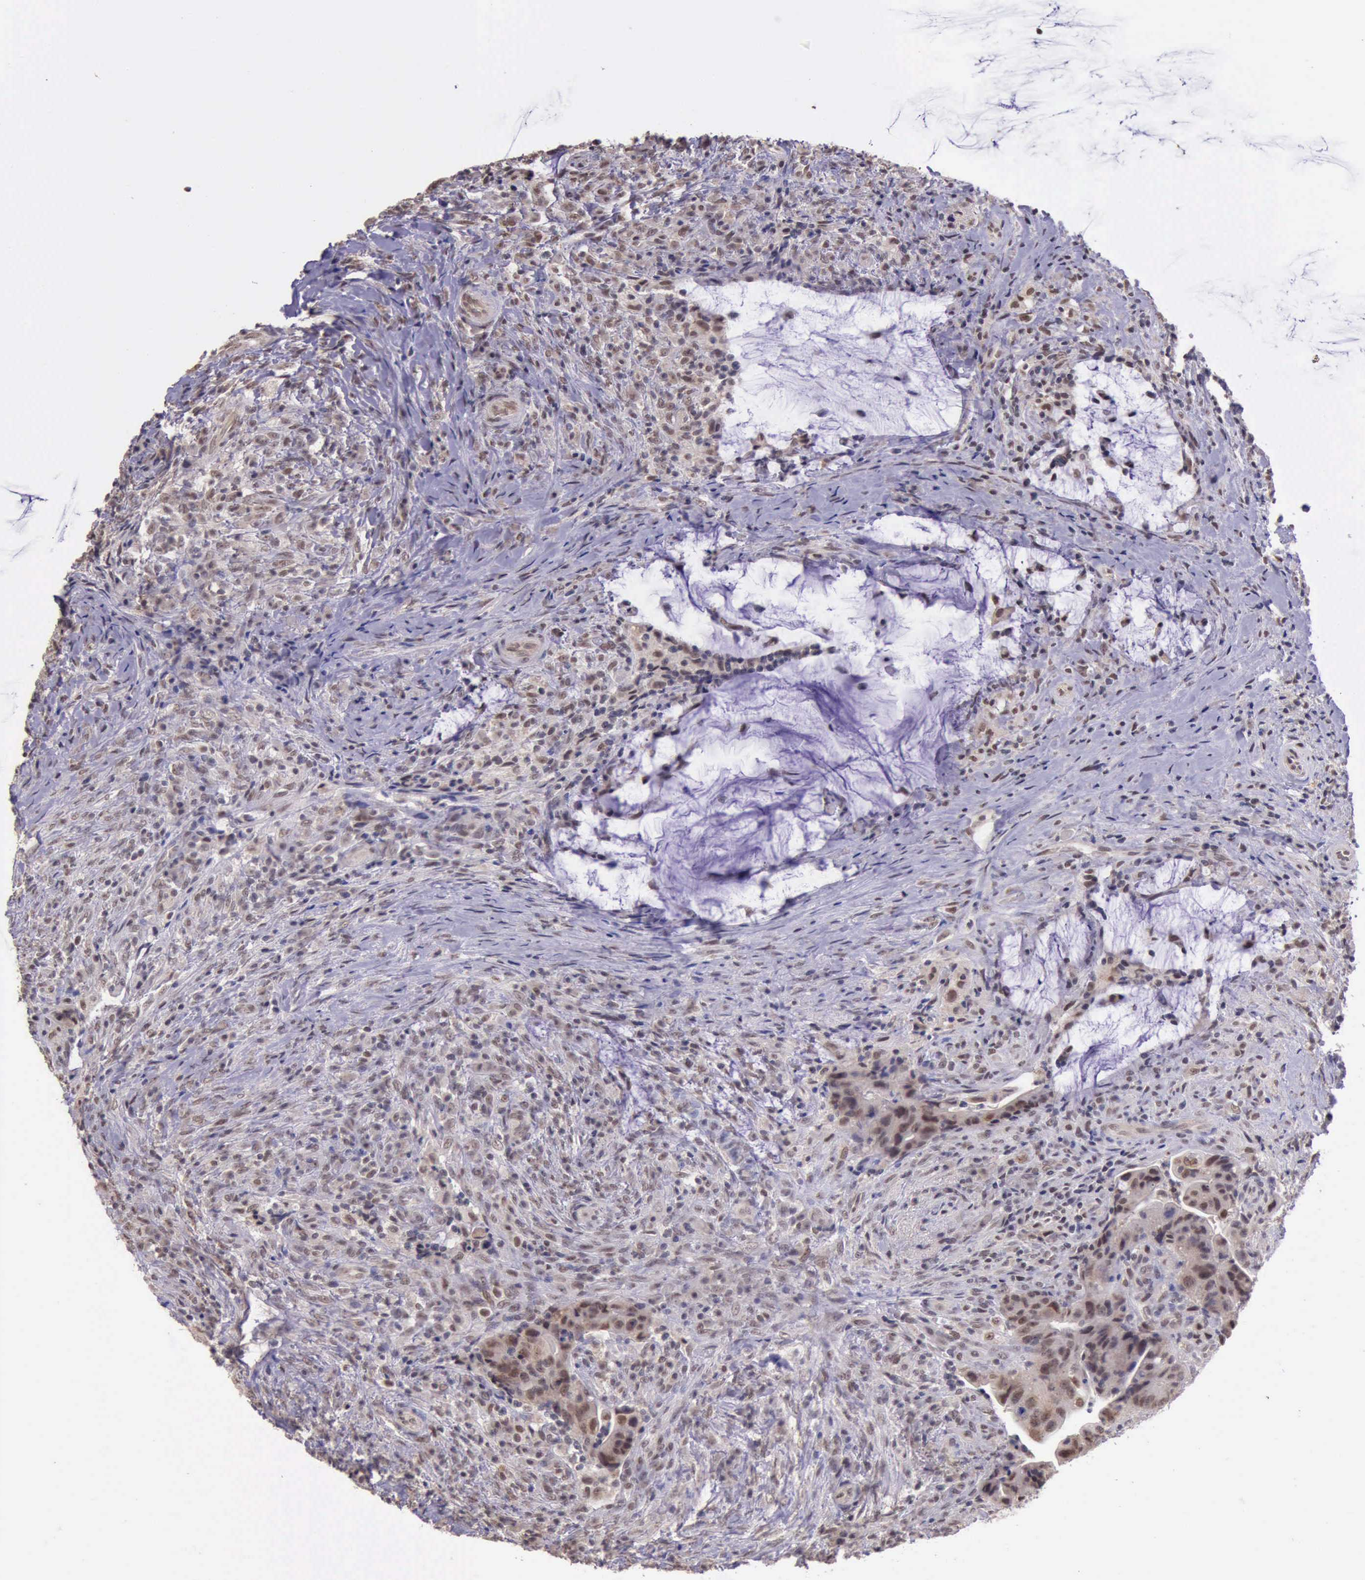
{"staining": {"intensity": "weak", "quantity": ">75%", "location": "nuclear"}, "tissue": "colorectal cancer", "cell_type": "Tumor cells", "image_type": "cancer", "snomed": [{"axis": "morphology", "description": "Adenocarcinoma, NOS"}, {"axis": "topography", "description": "Rectum"}], "caption": "Immunohistochemistry (IHC) histopathology image of neoplastic tissue: colorectal cancer stained using immunohistochemistry demonstrates low levels of weak protein expression localized specifically in the nuclear of tumor cells, appearing as a nuclear brown color.", "gene": "PRPF39", "patient": {"sex": "female", "age": 71}}